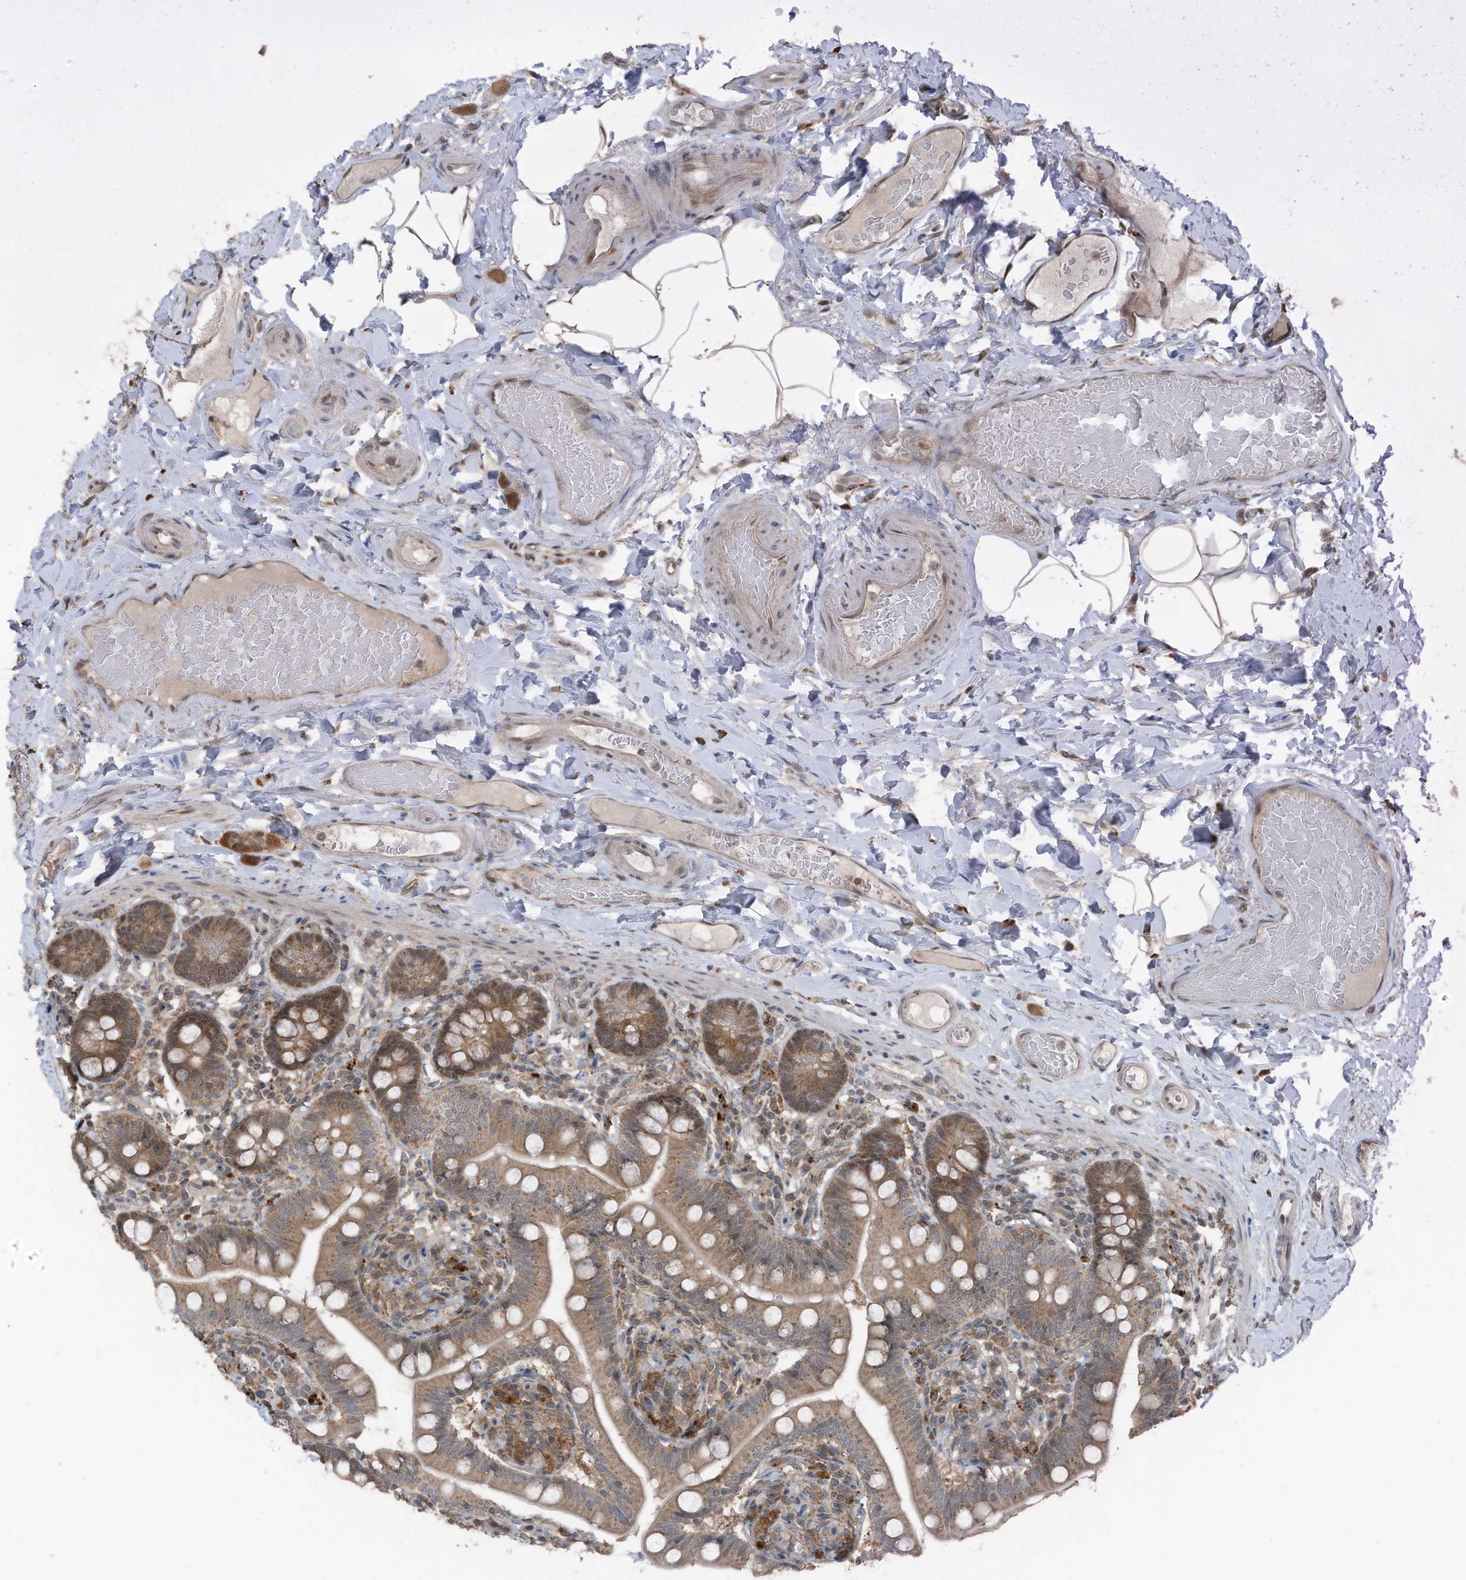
{"staining": {"intensity": "weak", "quantity": ">75%", "location": "cytoplasmic/membranous,nuclear"}, "tissue": "small intestine", "cell_type": "Glandular cells", "image_type": "normal", "snomed": [{"axis": "morphology", "description": "Normal tissue, NOS"}, {"axis": "topography", "description": "Small intestine"}], "caption": "This histopathology image exhibits immunohistochemistry staining of normal human small intestine, with low weak cytoplasmic/membranous,nuclear positivity in approximately >75% of glandular cells.", "gene": "TXNDC9", "patient": {"sex": "female", "age": 64}}